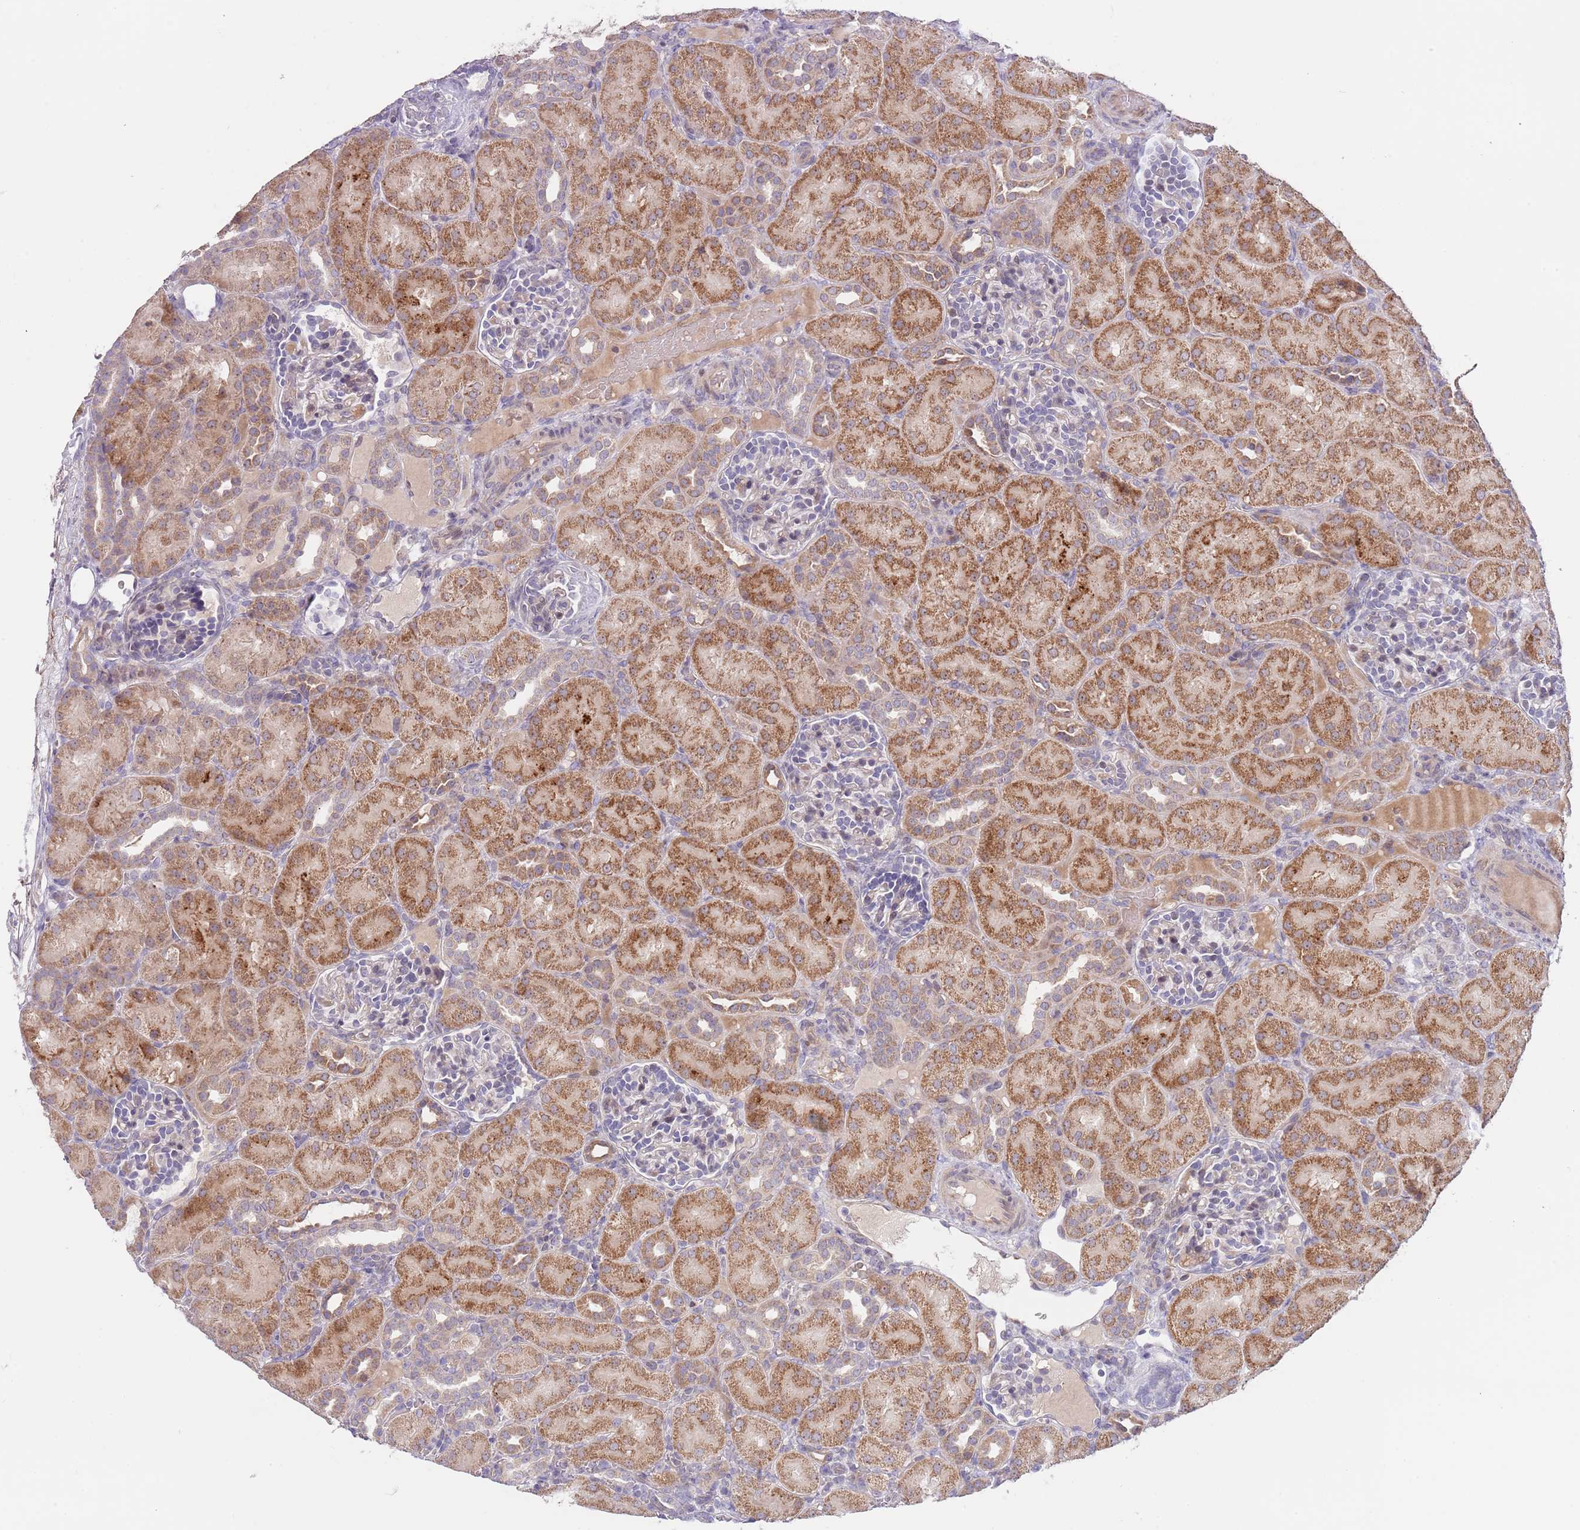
{"staining": {"intensity": "negative", "quantity": "none", "location": "none"}, "tissue": "kidney", "cell_type": "Cells in glomeruli", "image_type": "normal", "snomed": [{"axis": "morphology", "description": "Normal tissue, NOS"}, {"axis": "topography", "description": "Kidney"}], "caption": "Photomicrograph shows no significant protein expression in cells in glomeruli of normal kidney. (Brightfield microscopy of DAB IHC at high magnification).", "gene": "AP1S2", "patient": {"sex": "male", "age": 1}}